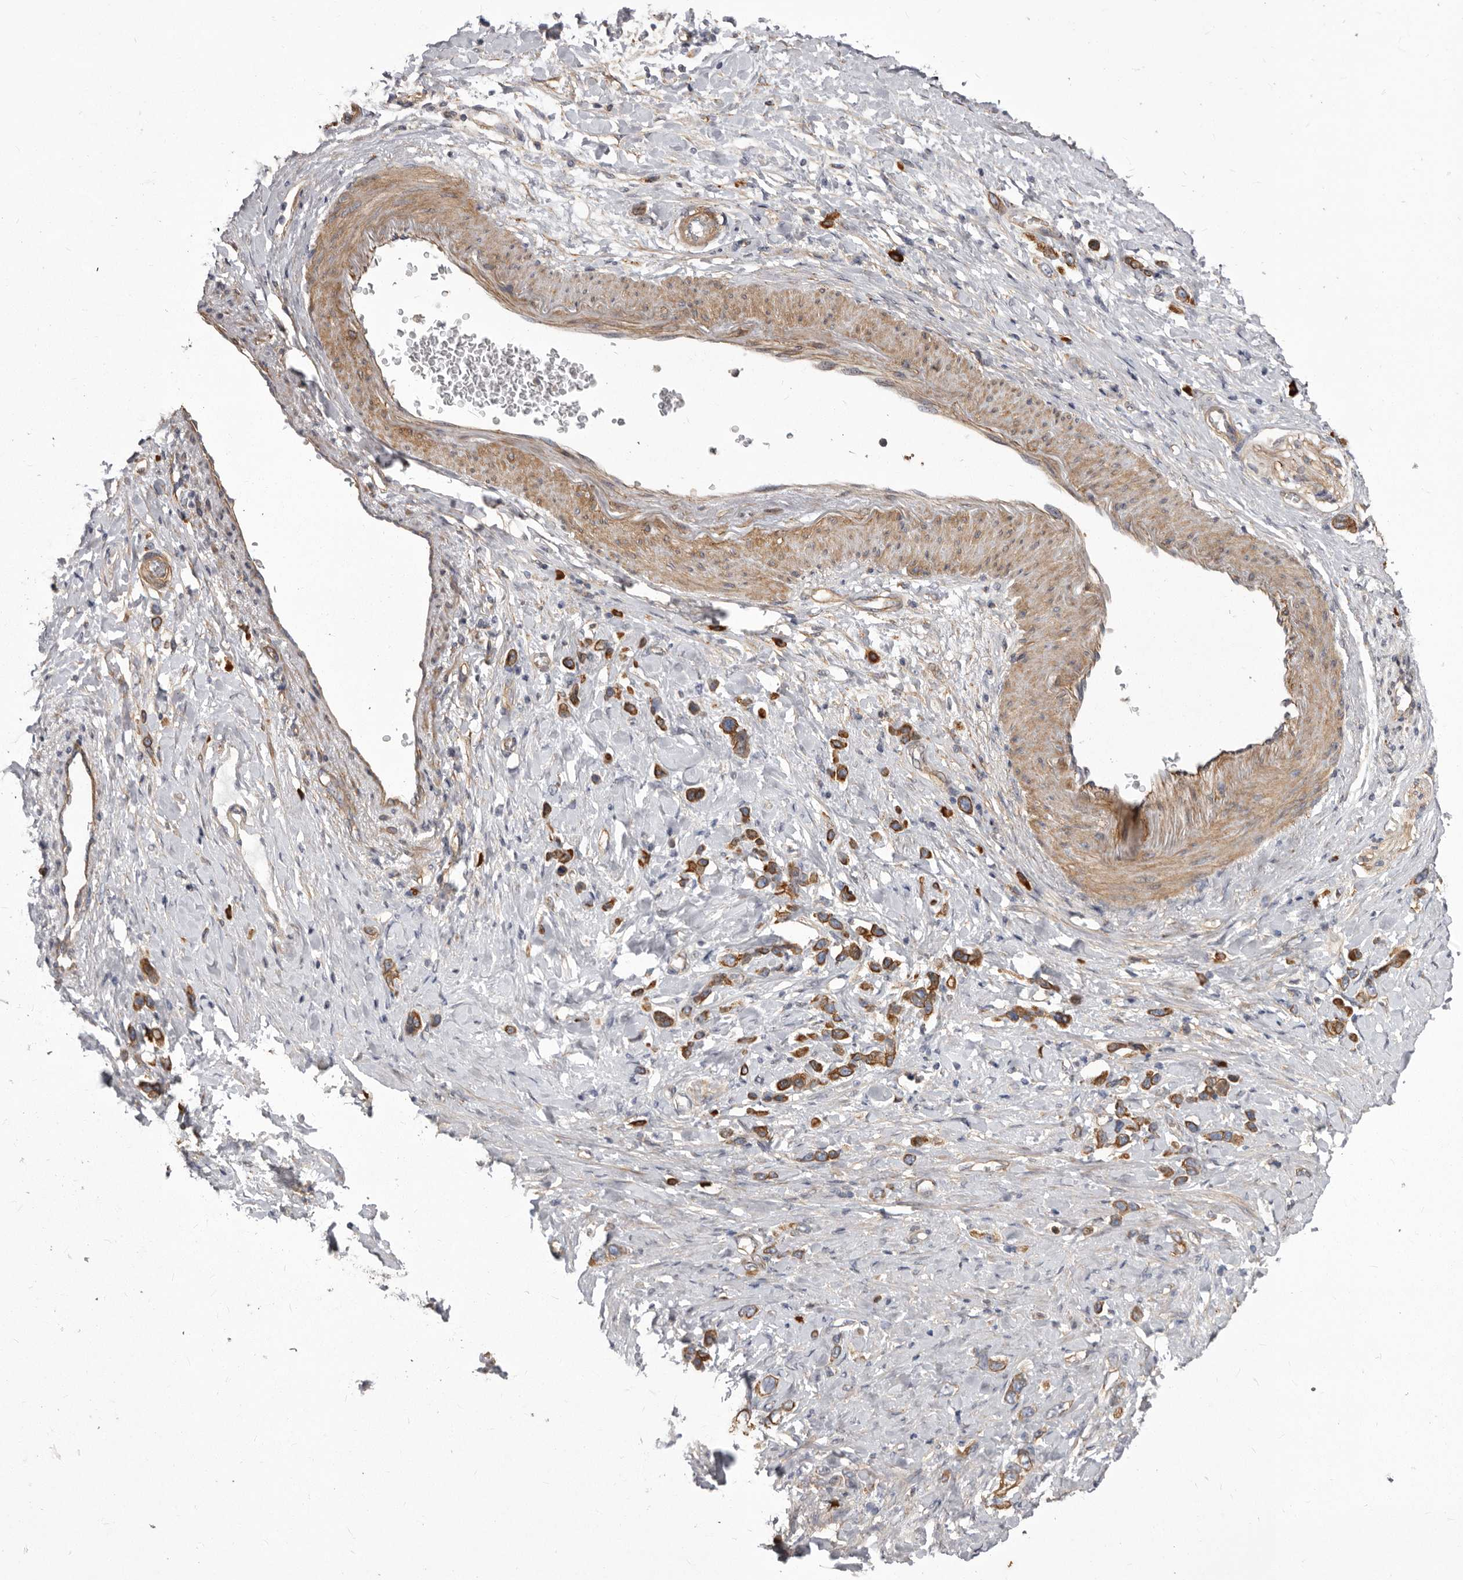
{"staining": {"intensity": "moderate", "quantity": ">75%", "location": "cytoplasmic/membranous"}, "tissue": "stomach cancer", "cell_type": "Tumor cells", "image_type": "cancer", "snomed": [{"axis": "morphology", "description": "Adenocarcinoma, NOS"}, {"axis": "topography", "description": "Stomach"}], "caption": "The immunohistochemical stain labels moderate cytoplasmic/membranous expression in tumor cells of stomach cancer (adenocarcinoma) tissue.", "gene": "ENAH", "patient": {"sex": "female", "age": 65}}